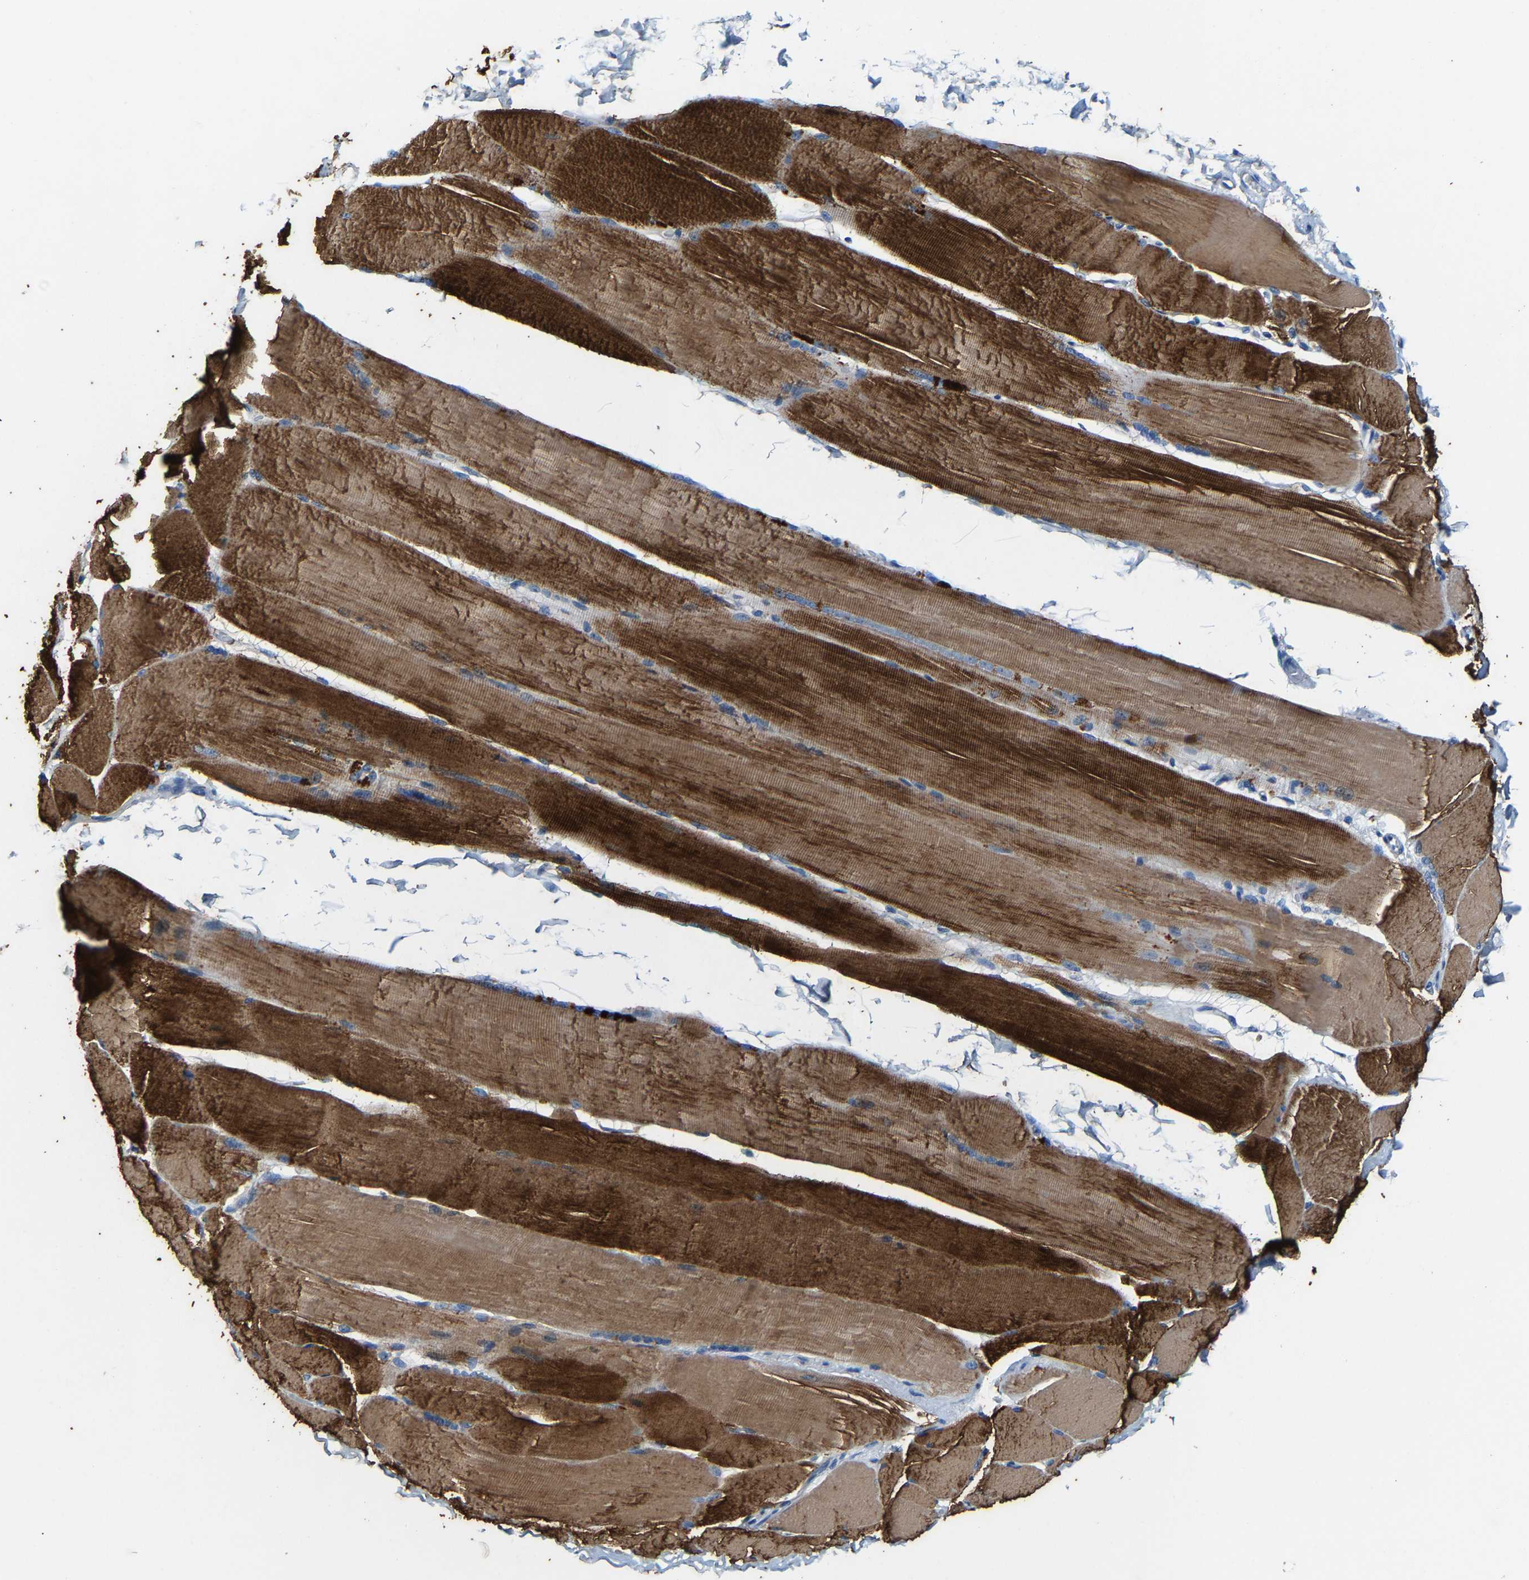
{"staining": {"intensity": "strong", "quantity": ">75%", "location": "cytoplasmic/membranous"}, "tissue": "skeletal muscle", "cell_type": "Myocytes", "image_type": "normal", "snomed": [{"axis": "morphology", "description": "Normal tissue, NOS"}, {"axis": "topography", "description": "Skin"}, {"axis": "topography", "description": "Skeletal muscle"}], "caption": "Immunohistochemistry (IHC) of benign skeletal muscle demonstrates high levels of strong cytoplasmic/membranous positivity in approximately >75% of myocytes. Nuclei are stained in blue.", "gene": "SLC25A25", "patient": {"sex": "male", "age": 83}}